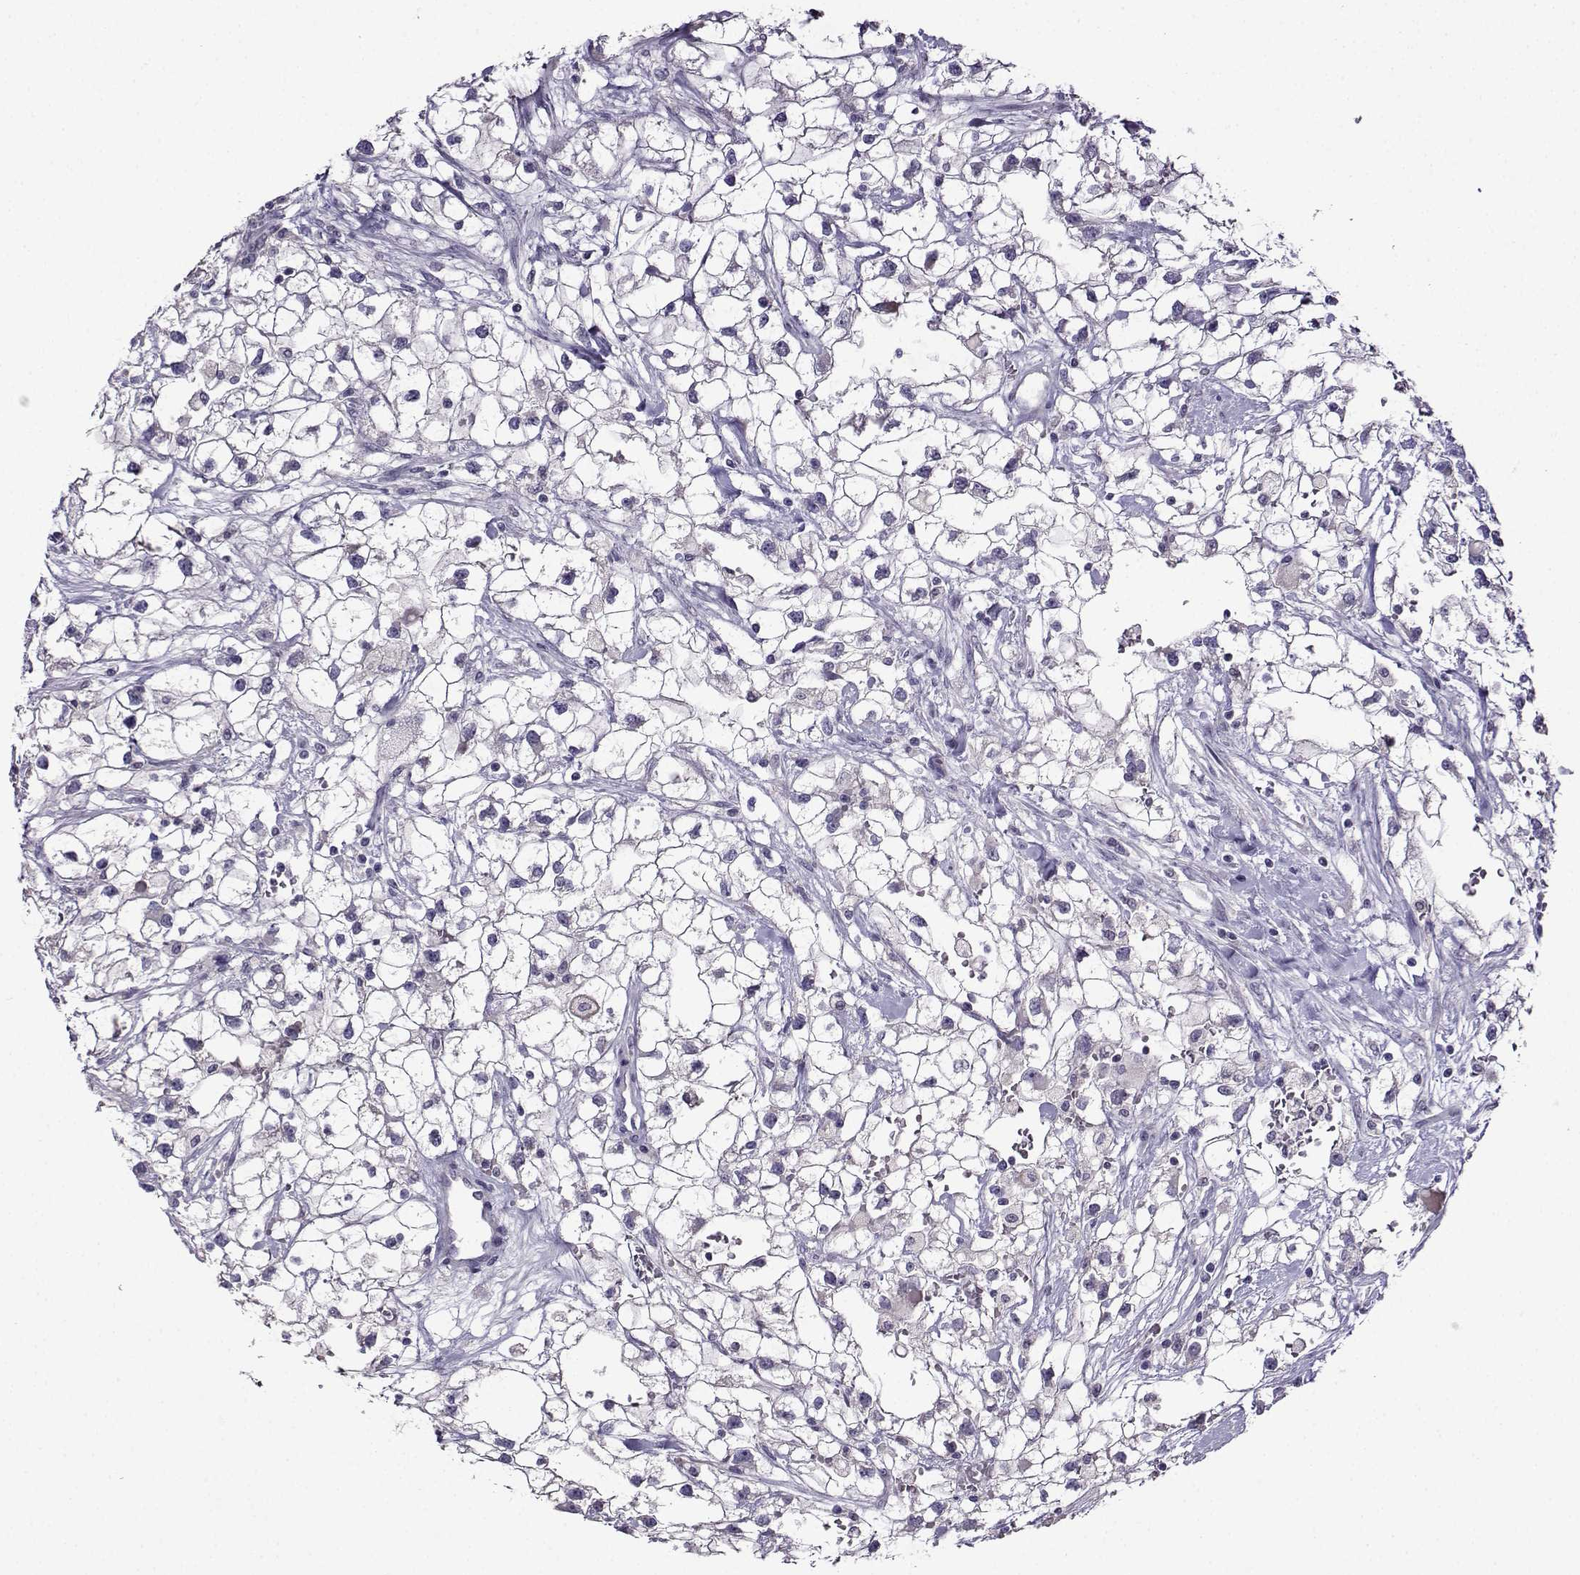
{"staining": {"intensity": "negative", "quantity": "none", "location": "none"}, "tissue": "renal cancer", "cell_type": "Tumor cells", "image_type": "cancer", "snomed": [{"axis": "morphology", "description": "Adenocarcinoma, NOS"}, {"axis": "topography", "description": "Kidney"}], "caption": "This is an immunohistochemistry photomicrograph of renal cancer (adenocarcinoma). There is no staining in tumor cells.", "gene": "CRYBB1", "patient": {"sex": "male", "age": 59}}